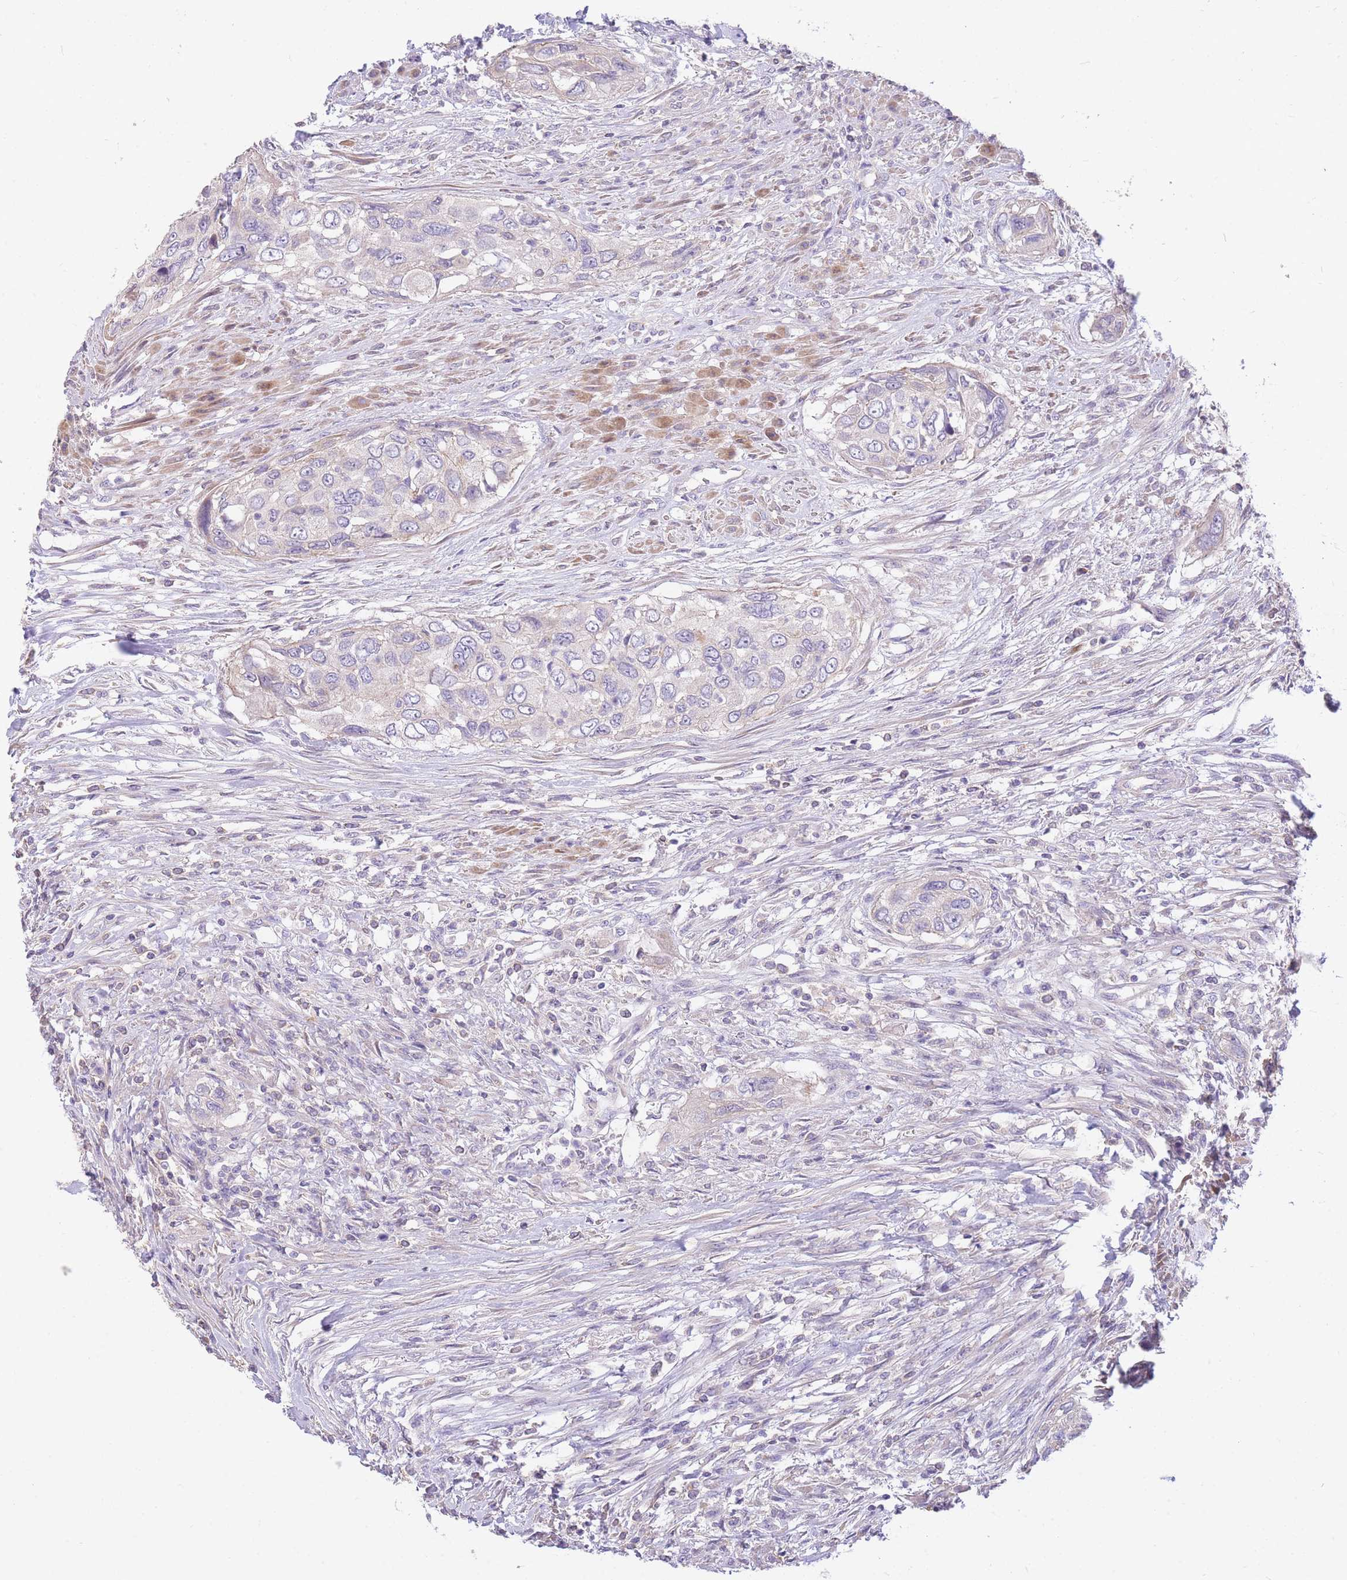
{"staining": {"intensity": "negative", "quantity": "none", "location": "none"}, "tissue": "urothelial cancer", "cell_type": "Tumor cells", "image_type": "cancer", "snomed": [{"axis": "morphology", "description": "Urothelial carcinoma, High grade"}, {"axis": "topography", "description": "Urinary bladder"}], "caption": "Tumor cells show no significant positivity in urothelial cancer.", "gene": "OR5T1", "patient": {"sex": "female", "age": 60}}